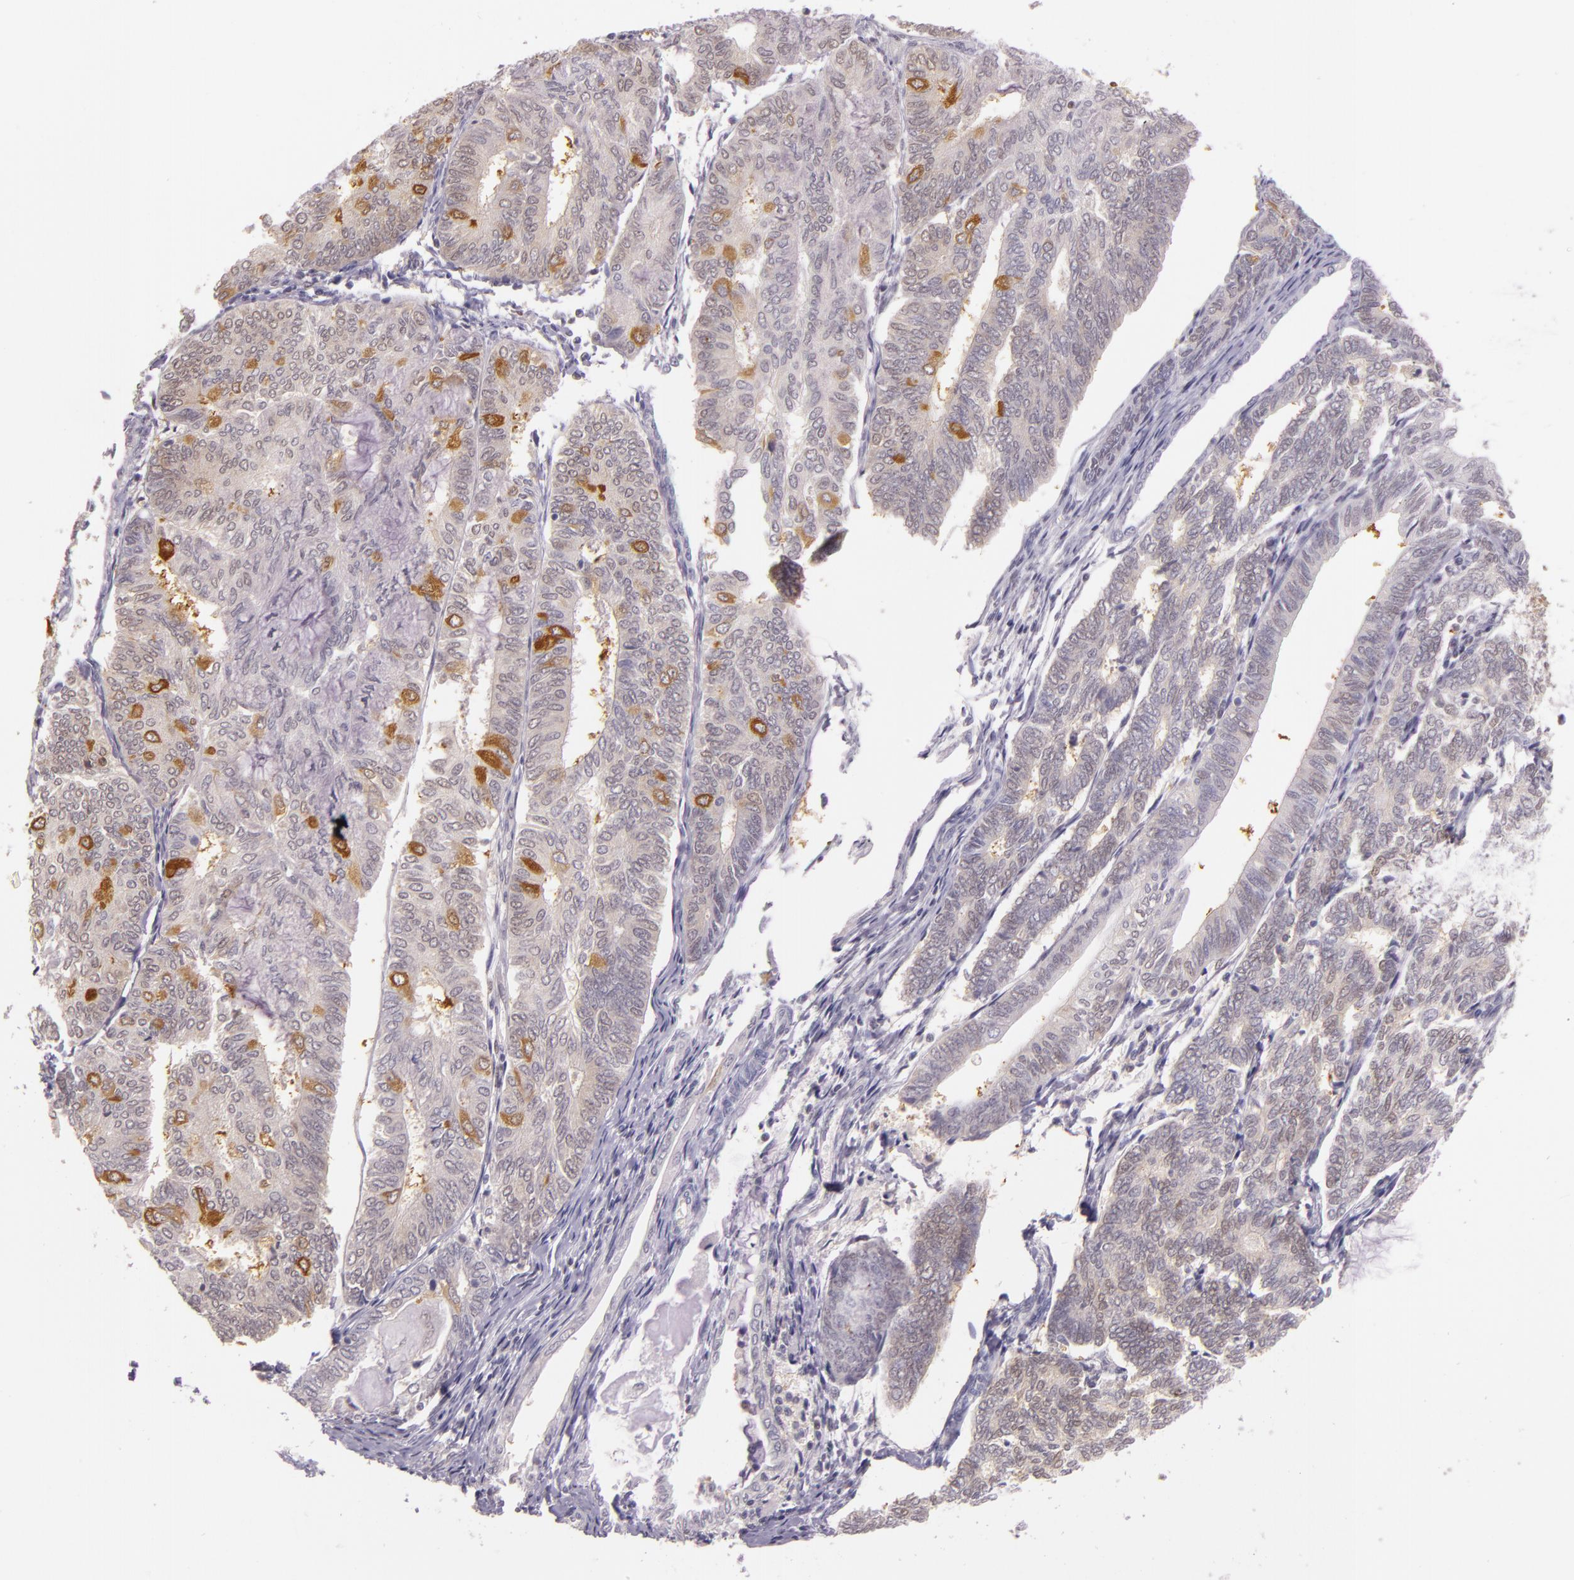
{"staining": {"intensity": "strong", "quantity": "<25%", "location": "cytoplasmic/membranous,nuclear"}, "tissue": "endometrial cancer", "cell_type": "Tumor cells", "image_type": "cancer", "snomed": [{"axis": "morphology", "description": "Adenocarcinoma, NOS"}, {"axis": "topography", "description": "Endometrium"}], "caption": "IHC micrograph of human adenocarcinoma (endometrial) stained for a protein (brown), which displays medium levels of strong cytoplasmic/membranous and nuclear staining in about <25% of tumor cells.", "gene": "HSPA8", "patient": {"sex": "female", "age": 59}}